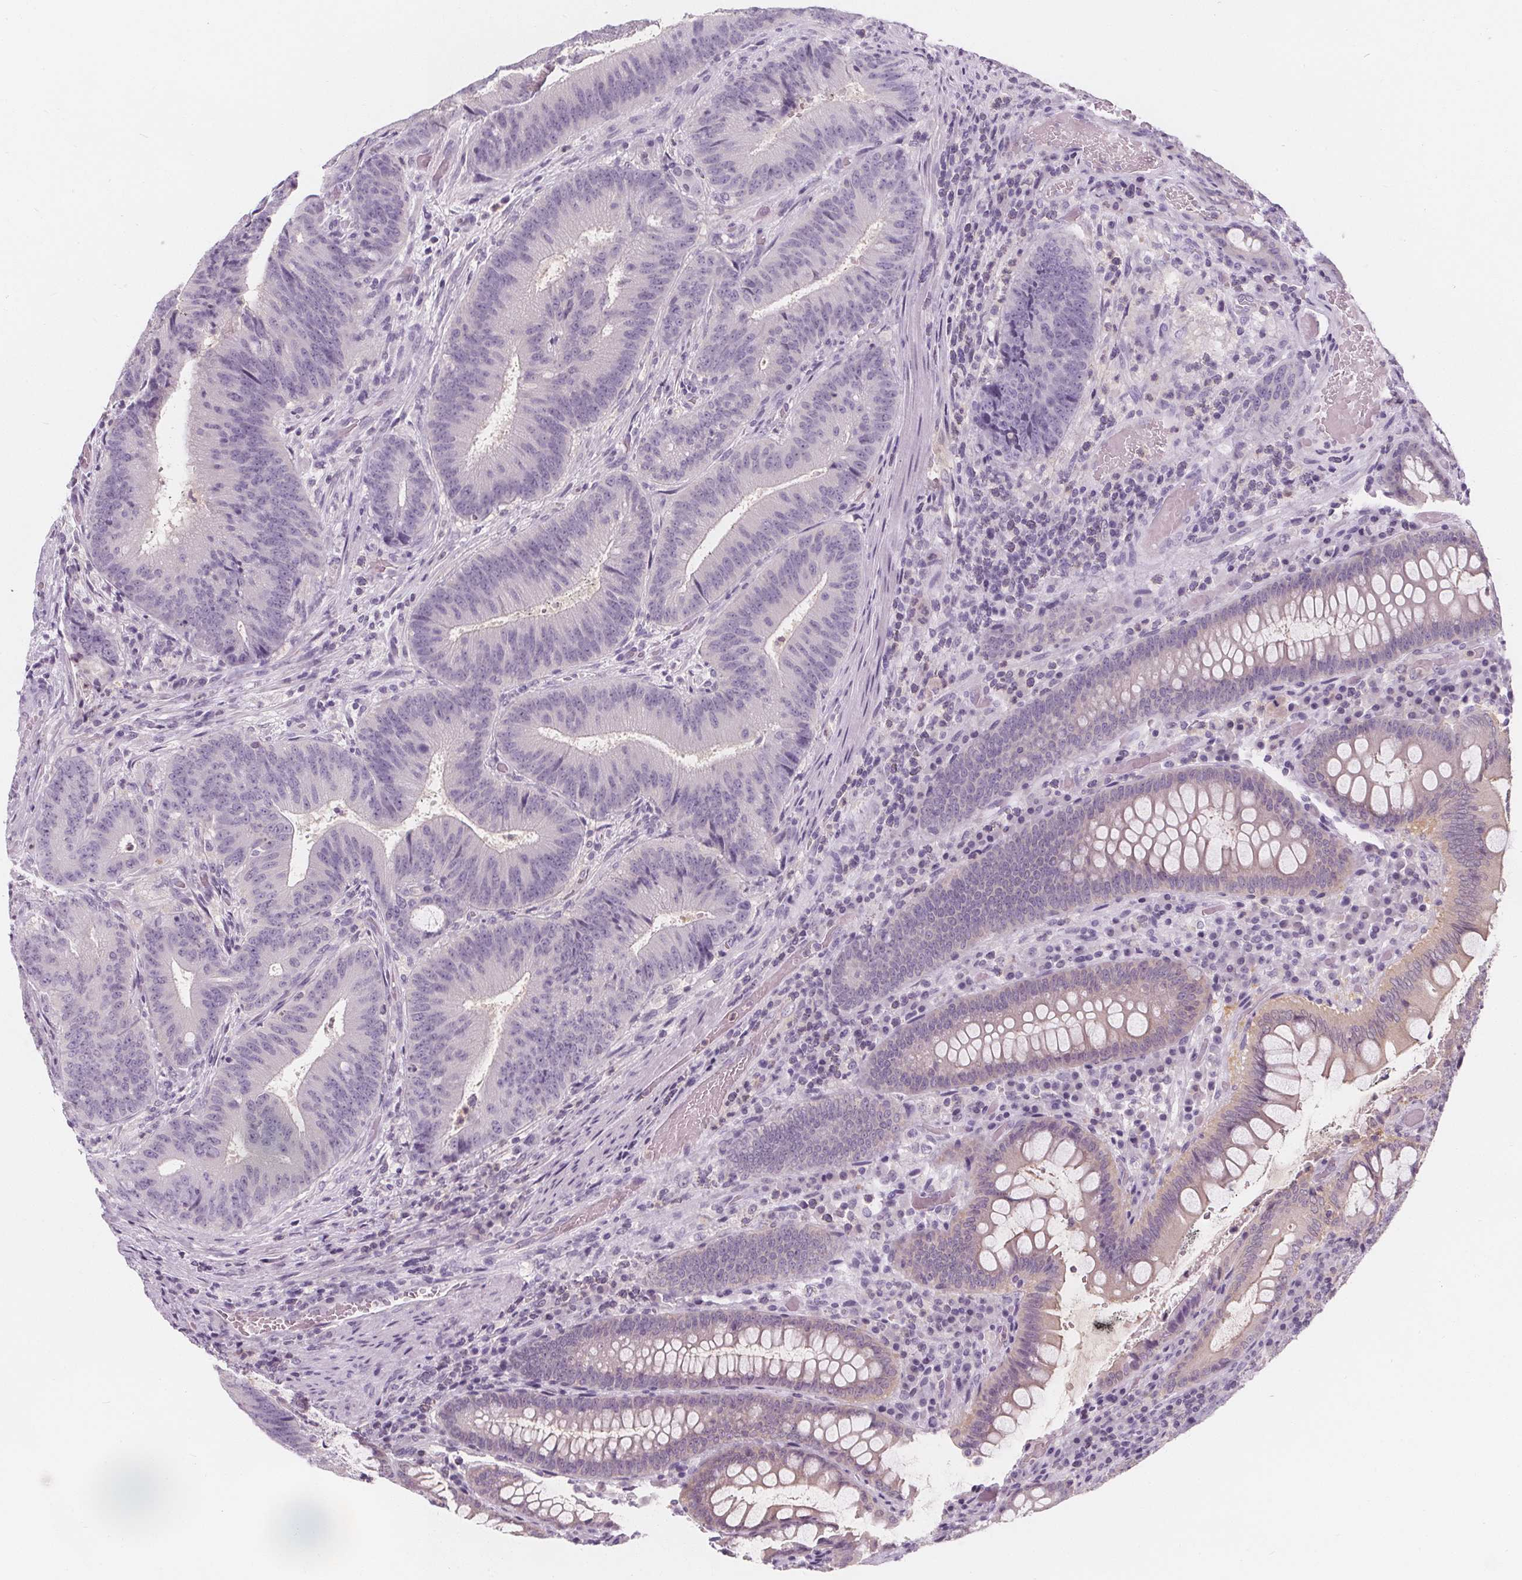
{"staining": {"intensity": "negative", "quantity": "none", "location": "none"}, "tissue": "colorectal cancer", "cell_type": "Tumor cells", "image_type": "cancer", "snomed": [{"axis": "morphology", "description": "Adenocarcinoma, NOS"}, {"axis": "topography", "description": "Colon"}], "caption": "IHC of adenocarcinoma (colorectal) shows no positivity in tumor cells.", "gene": "UGP2", "patient": {"sex": "female", "age": 43}}